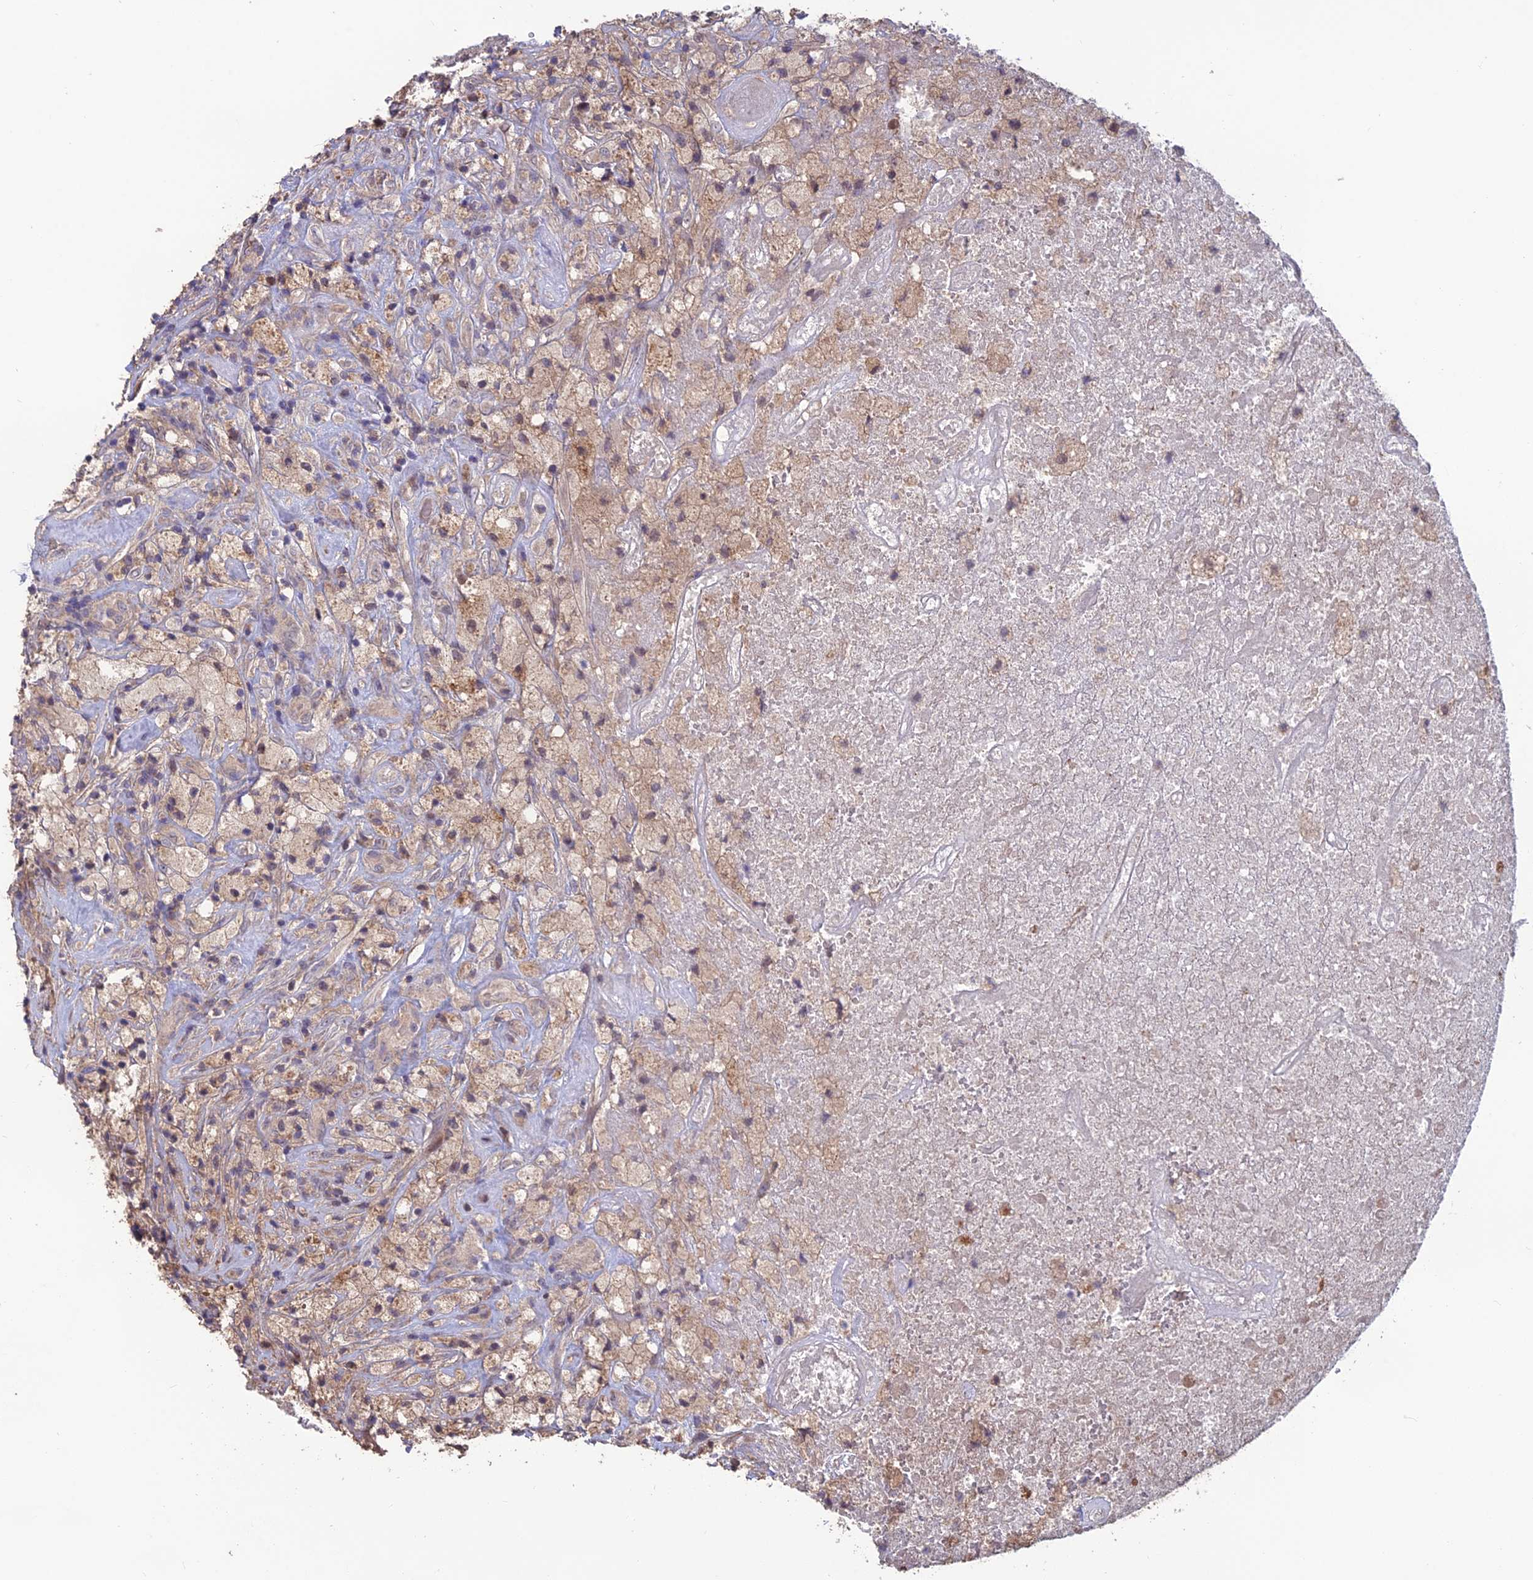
{"staining": {"intensity": "weak", "quantity": "<25%", "location": "cytoplasmic/membranous"}, "tissue": "glioma", "cell_type": "Tumor cells", "image_type": "cancer", "snomed": [{"axis": "morphology", "description": "Glioma, malignant, High grade"}, {"axis": "topography", "description": "Brain"}], "caption": "Tumor cells are negative for brown protein staining in glioma.", "gene": "SHISA5", "patient": {"sex": "male", "age": 69}}